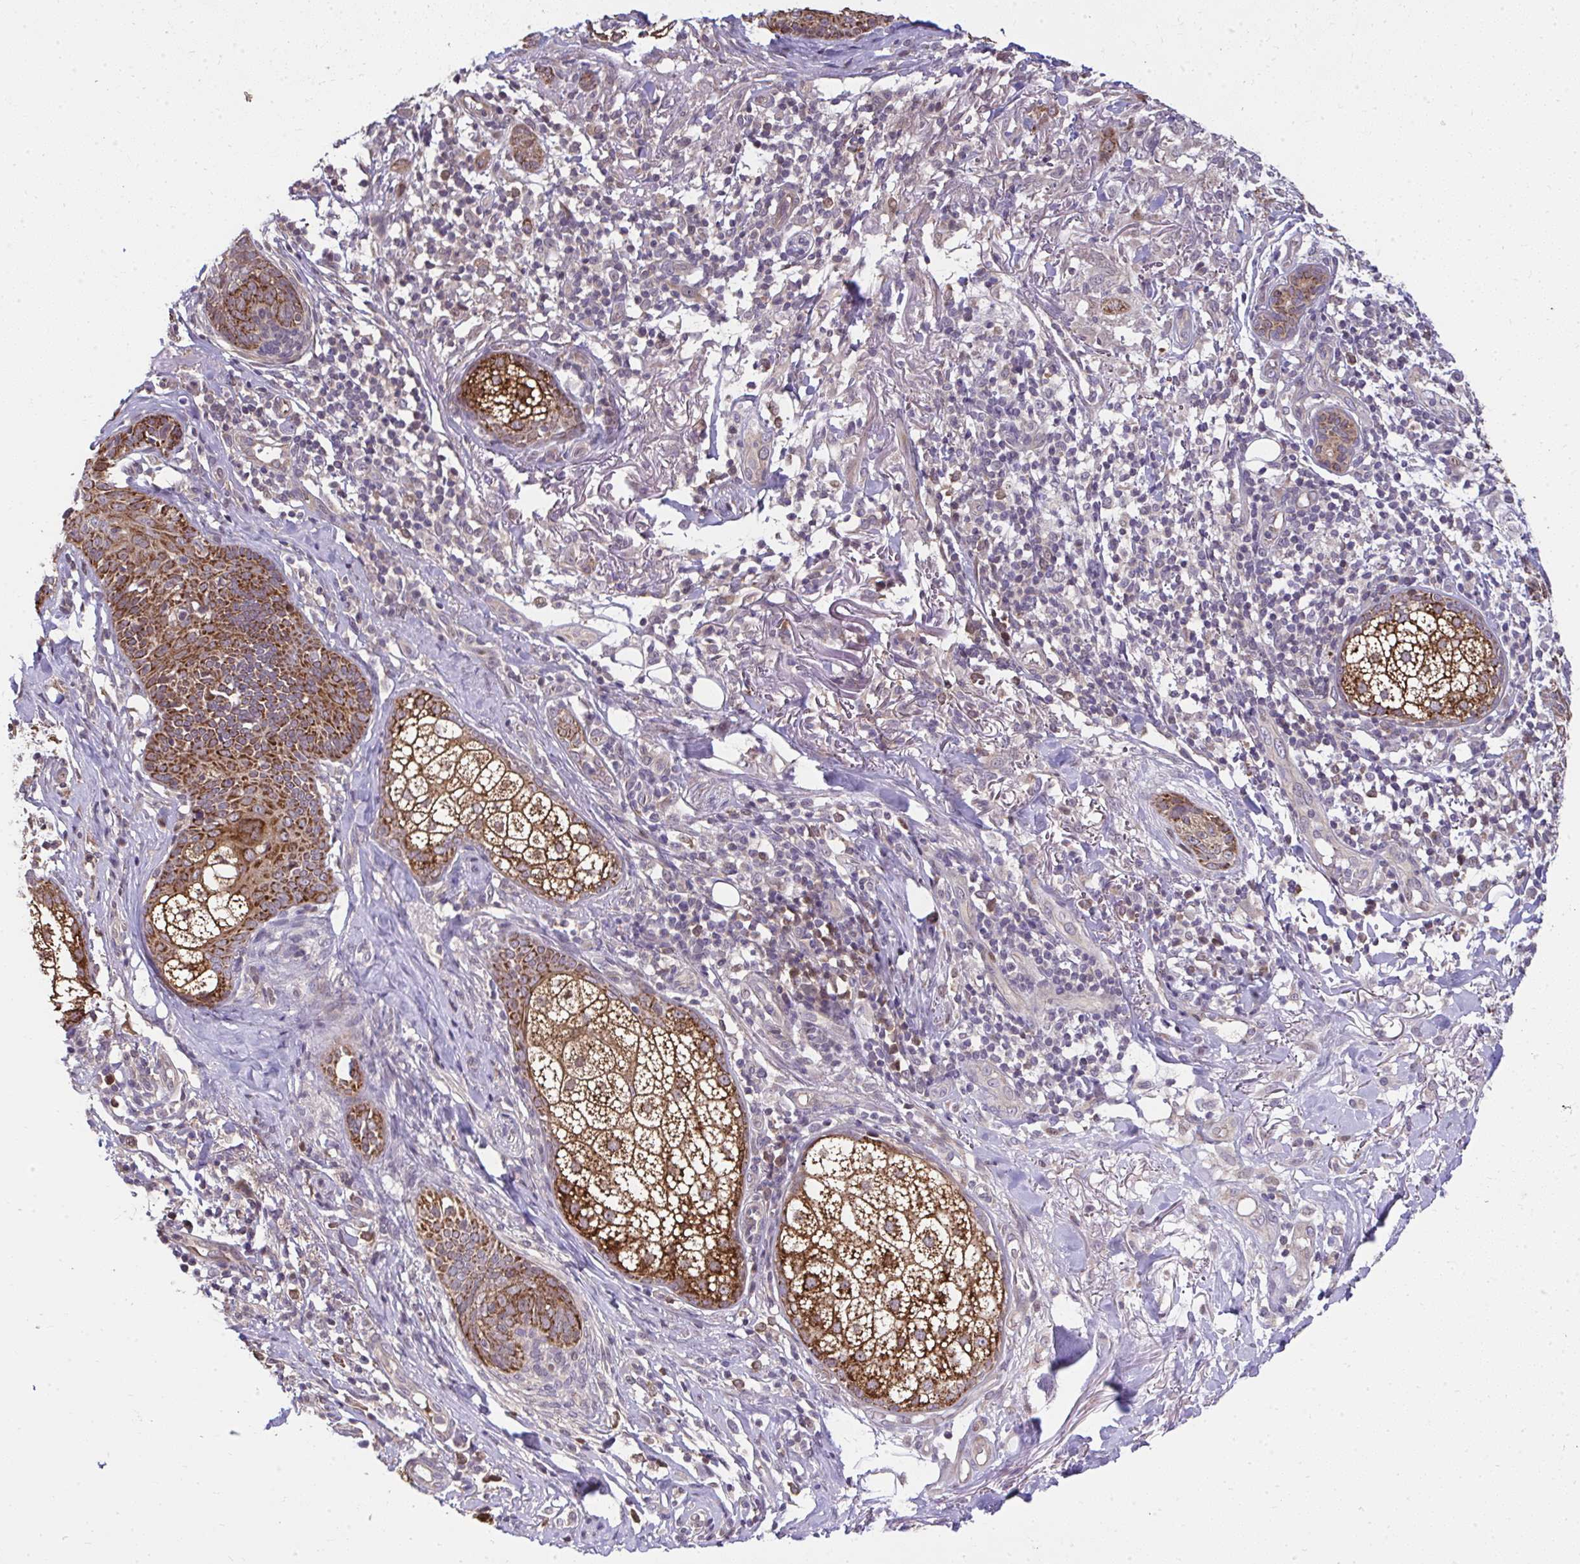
{"staining": {"intensity": "strong", "quantity": ">75%", "location": "cytoplasmic/membranous"}, "tissue": "skin cancer", "cell_type": "Tumor cells", "image_type": "cancer", "snomed": [{"axis": "morphology", "description": "Basal cell carcinoma"}, {"axis": "topography", "description": "Skin"}], "caption": "Tumor cells demonstrate high levels of strong cytoplasmic/membranous expression in about >75% of cells in human skin cancer. (IHC, brightfield microscopy, high magnification).", "gene": "RDH14", "patient": {"sex": "male", "age": 75}}